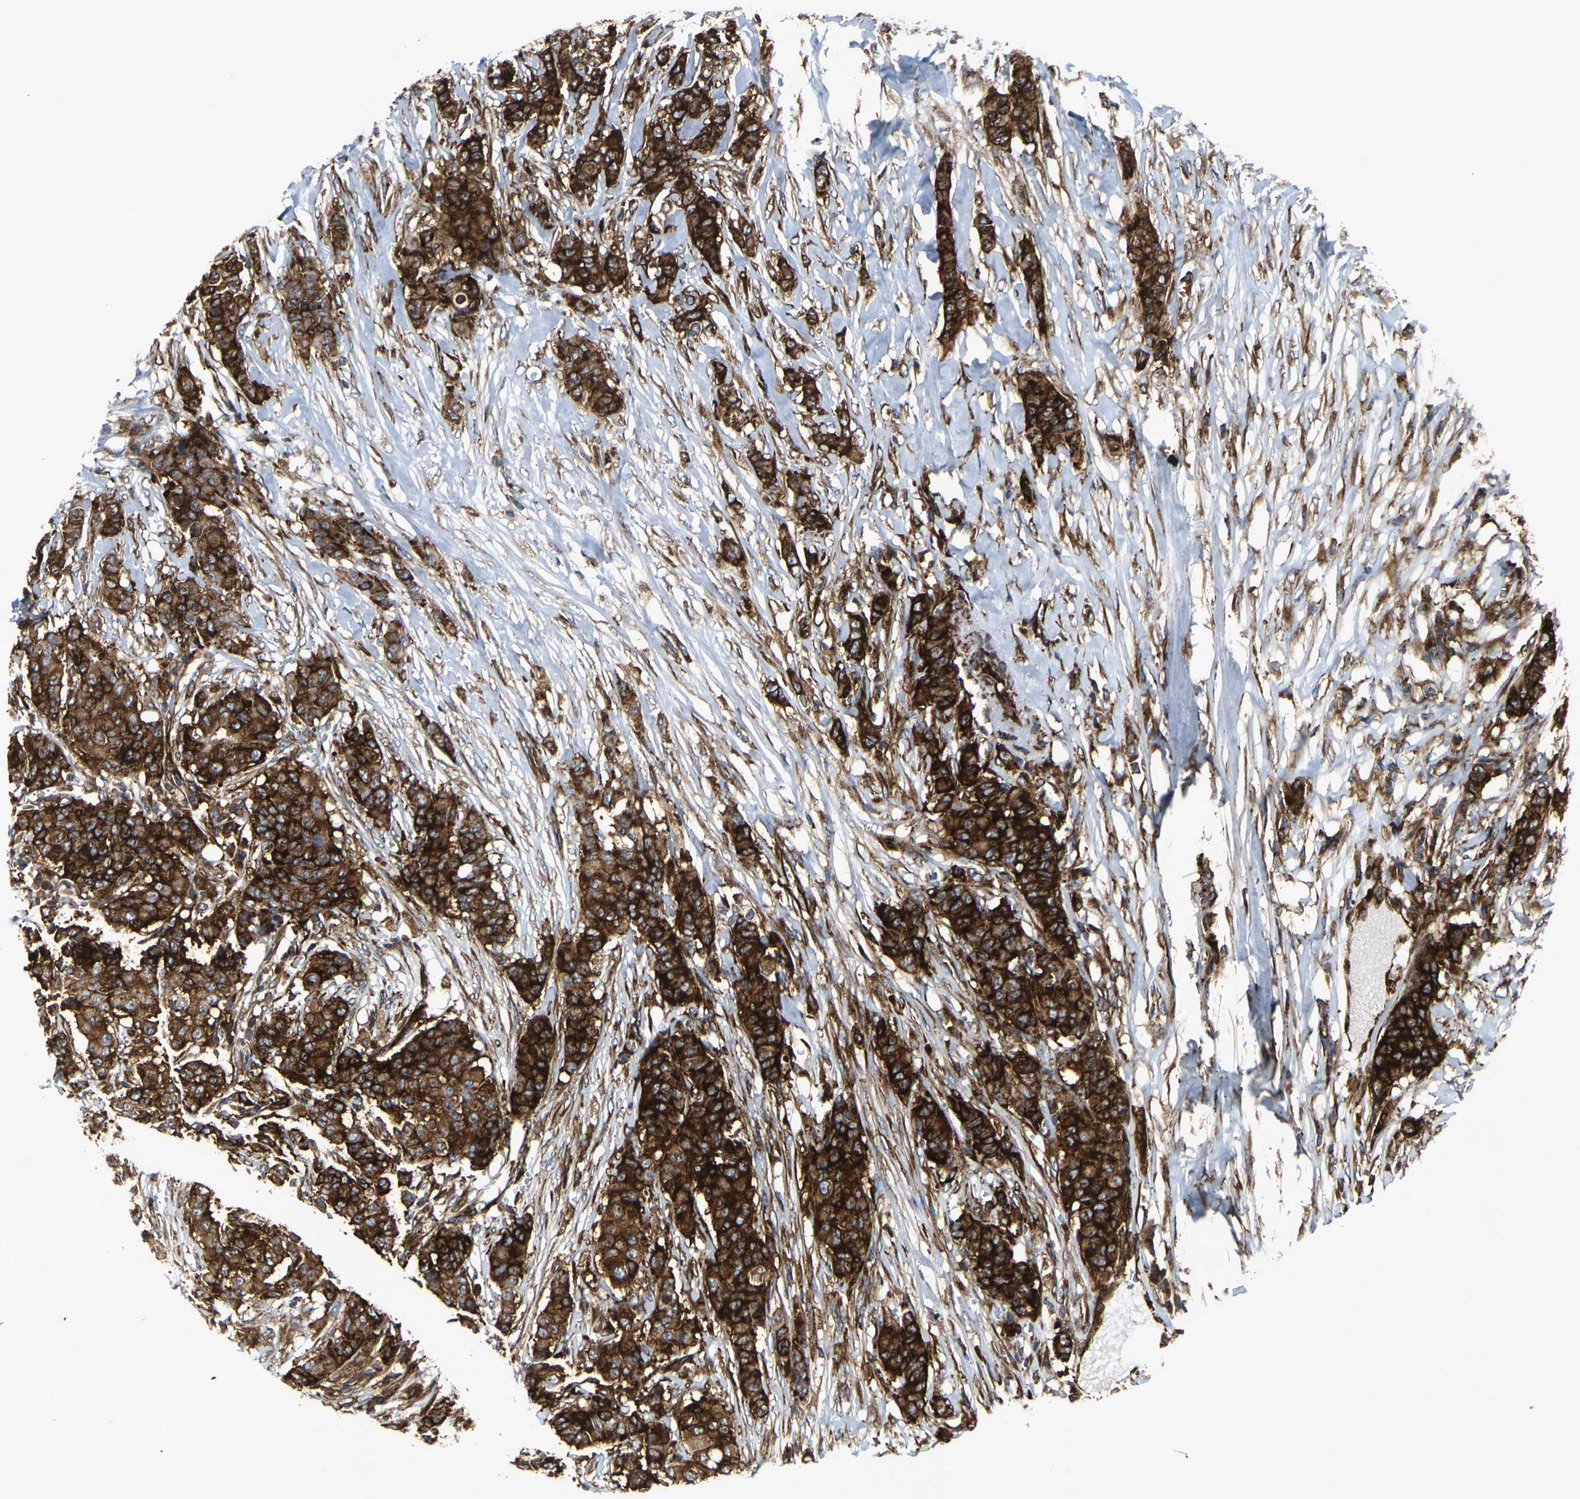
{"staining": {"intensity": "strong", "quantity": ">75%", "location": "cytoplasmic/membranous"}, "tissue": "breast cancer", "cell_type": "Tumor cells", "image_type": "cancer", "snomed": [{"axis": "morphology", "description": "Duct carcinoma"}, {"axis": "topography", "description": "Breast"}], "caption": "Immunohistochemical staining of human breast cancer displays high levels of strong cytoplasmic/membranous protein staining in approximately >75% of tumor cells.", "gene": "MARCHF2", "patient": {"sex": "female", "age": 40}}